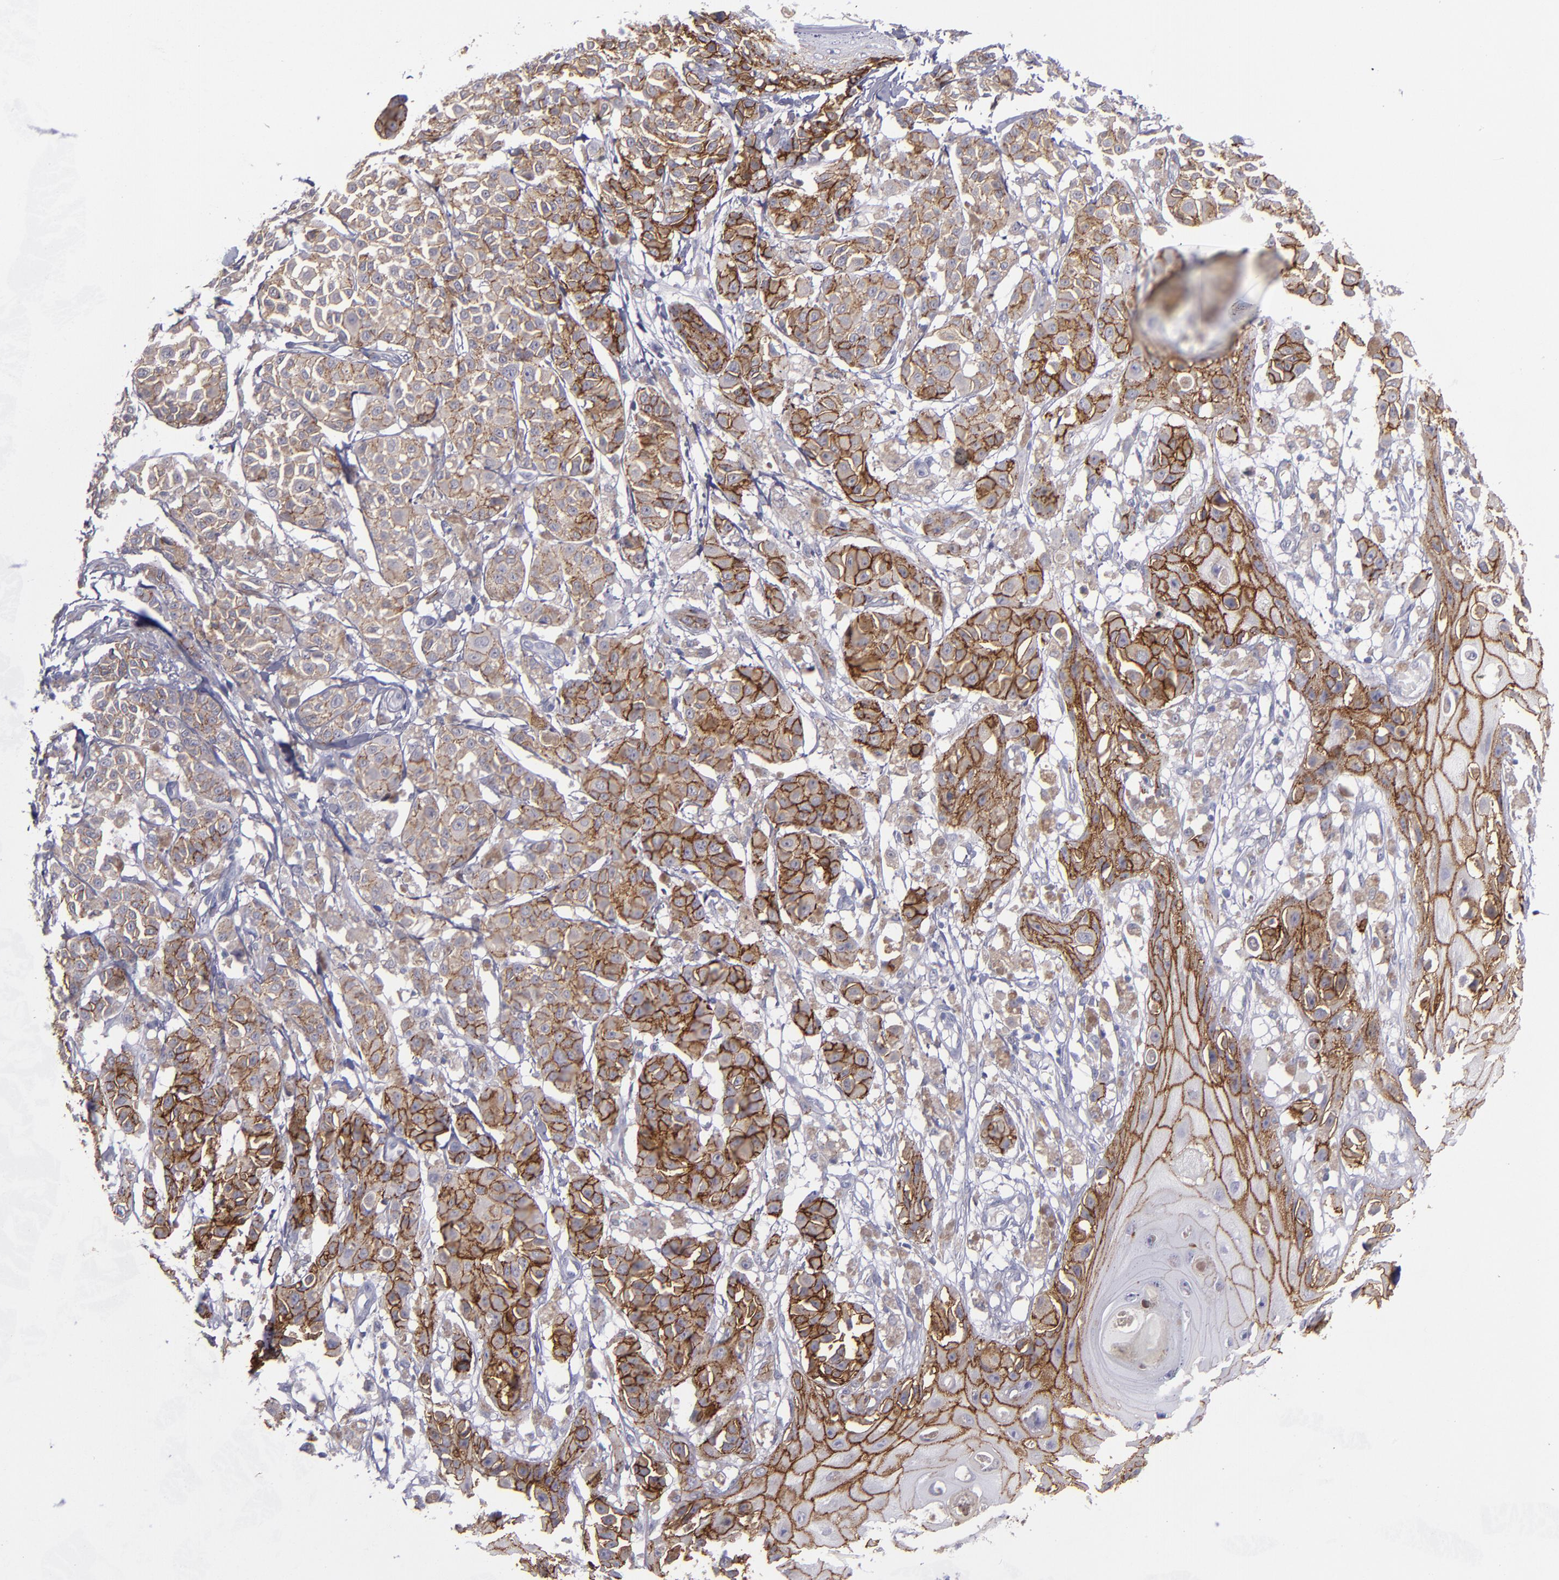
{"staining": {"intensity": "strong", "quantity": ">75%", "location": "cytoplasmic/membranous"}, "tissue": "melanoma", "cell_type": "Tumor cells", "image_type": "cancer", "snomed": [{"axis": "morphology", "description": "Malignant melanoma, NOS"}, {"axis": "topography", "description": "Skin"}], "caption": "The micrograph reveals a brown stain indicating the presence of a protein in the cytoplasmic/membranous of tumor cells in melanoma. Immunohistochemistry stains the protein of interest in brown and the nuclei are stained blue.", "gene": "CDH3", "patient": {"sex": "male", "age": 76}}